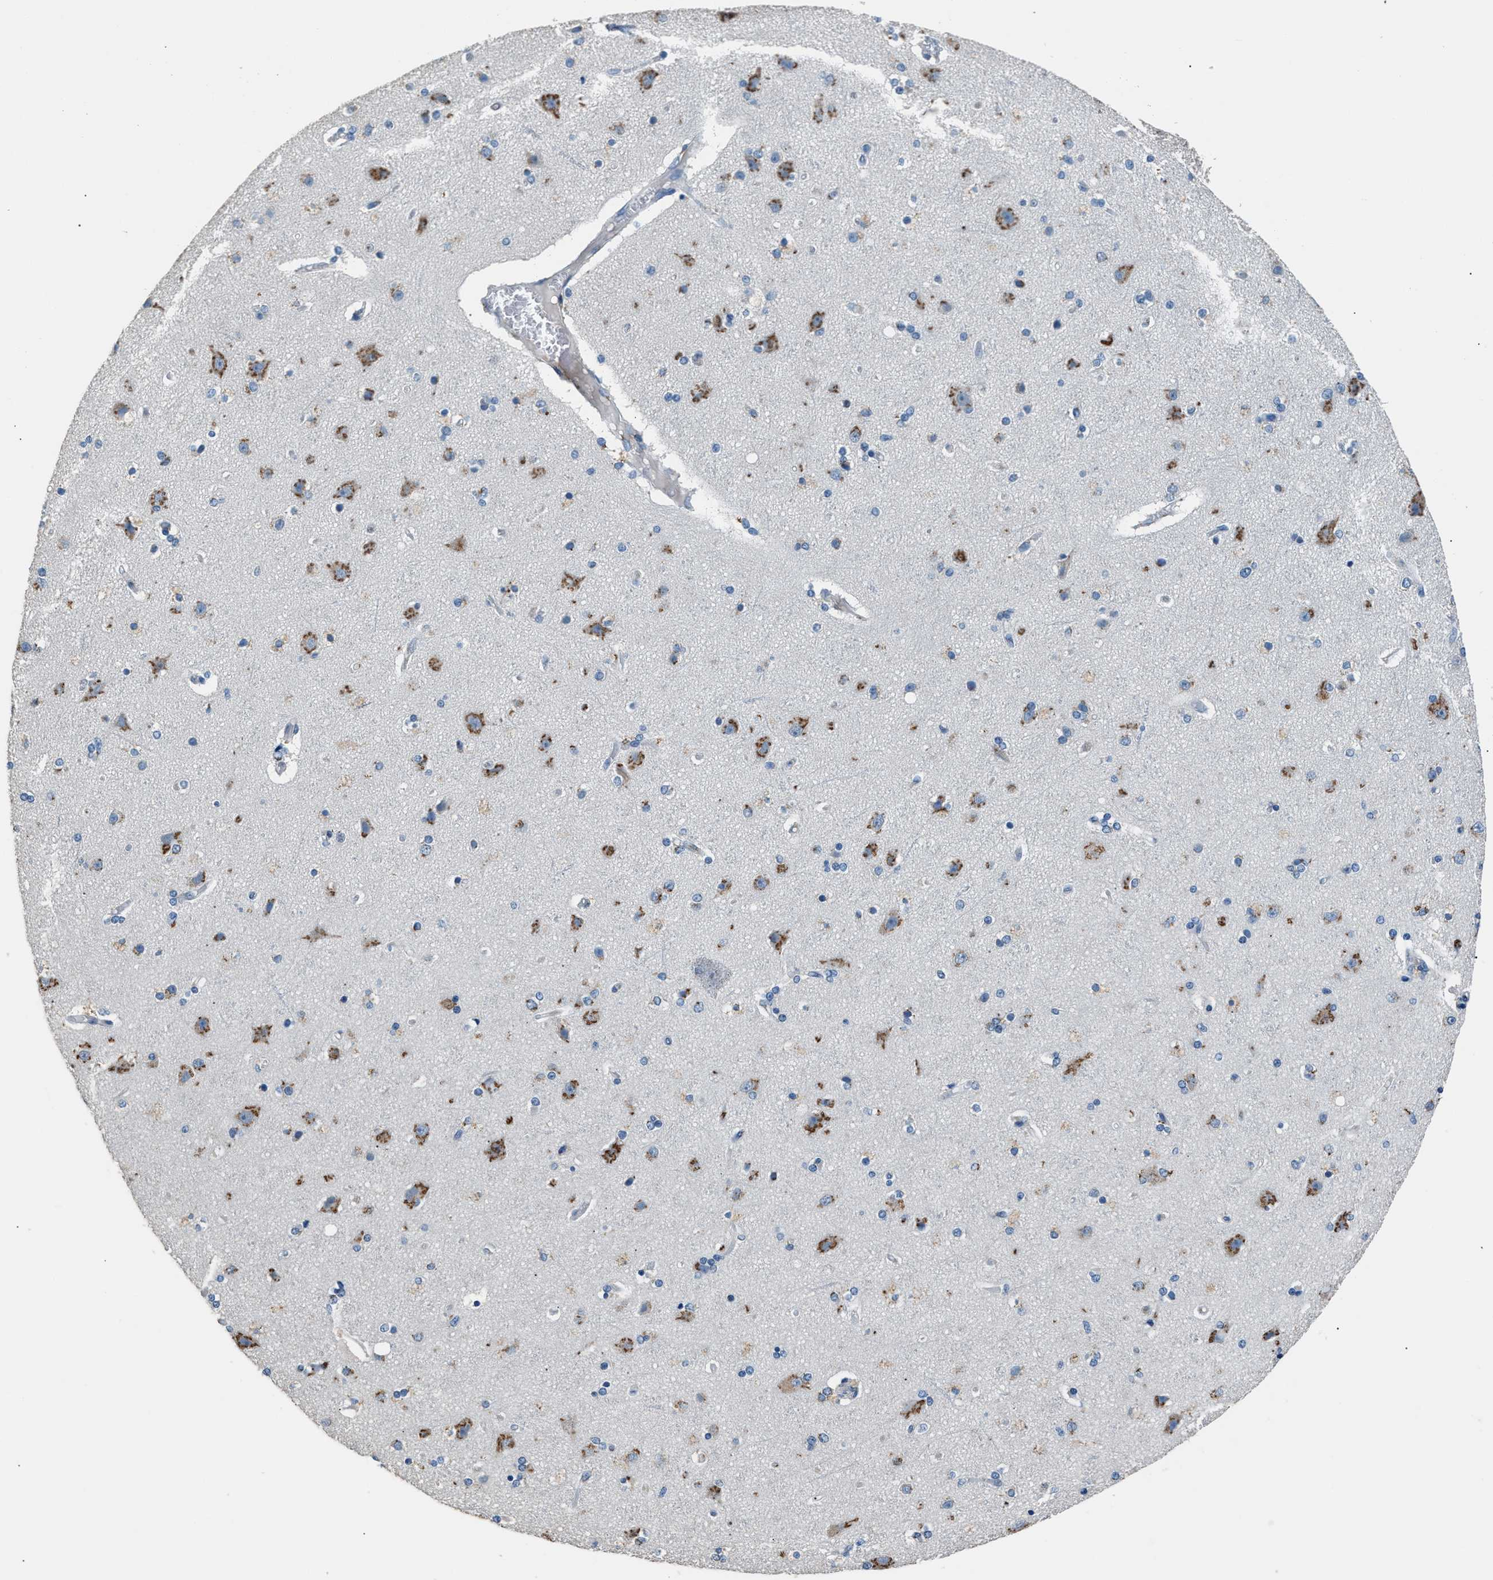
{"staining": {"intensity": "negative", "quantity": "none", "location": "none"}, "tissue": "cerebral cortex", "cell_type": "Endothelial cells", "image_type": "normal", "snomed": [{"axis": "morphology", "description": "Normal tissue, NOS"}, {"axis": "topography", "description": "Cerebral cortex"}], "caption": "The IHC micrograph has no significant staining in endothelial cells of cerebral cortex.", "gene": "GOLM1", "patient": {"sex": "female", "age": 54}}